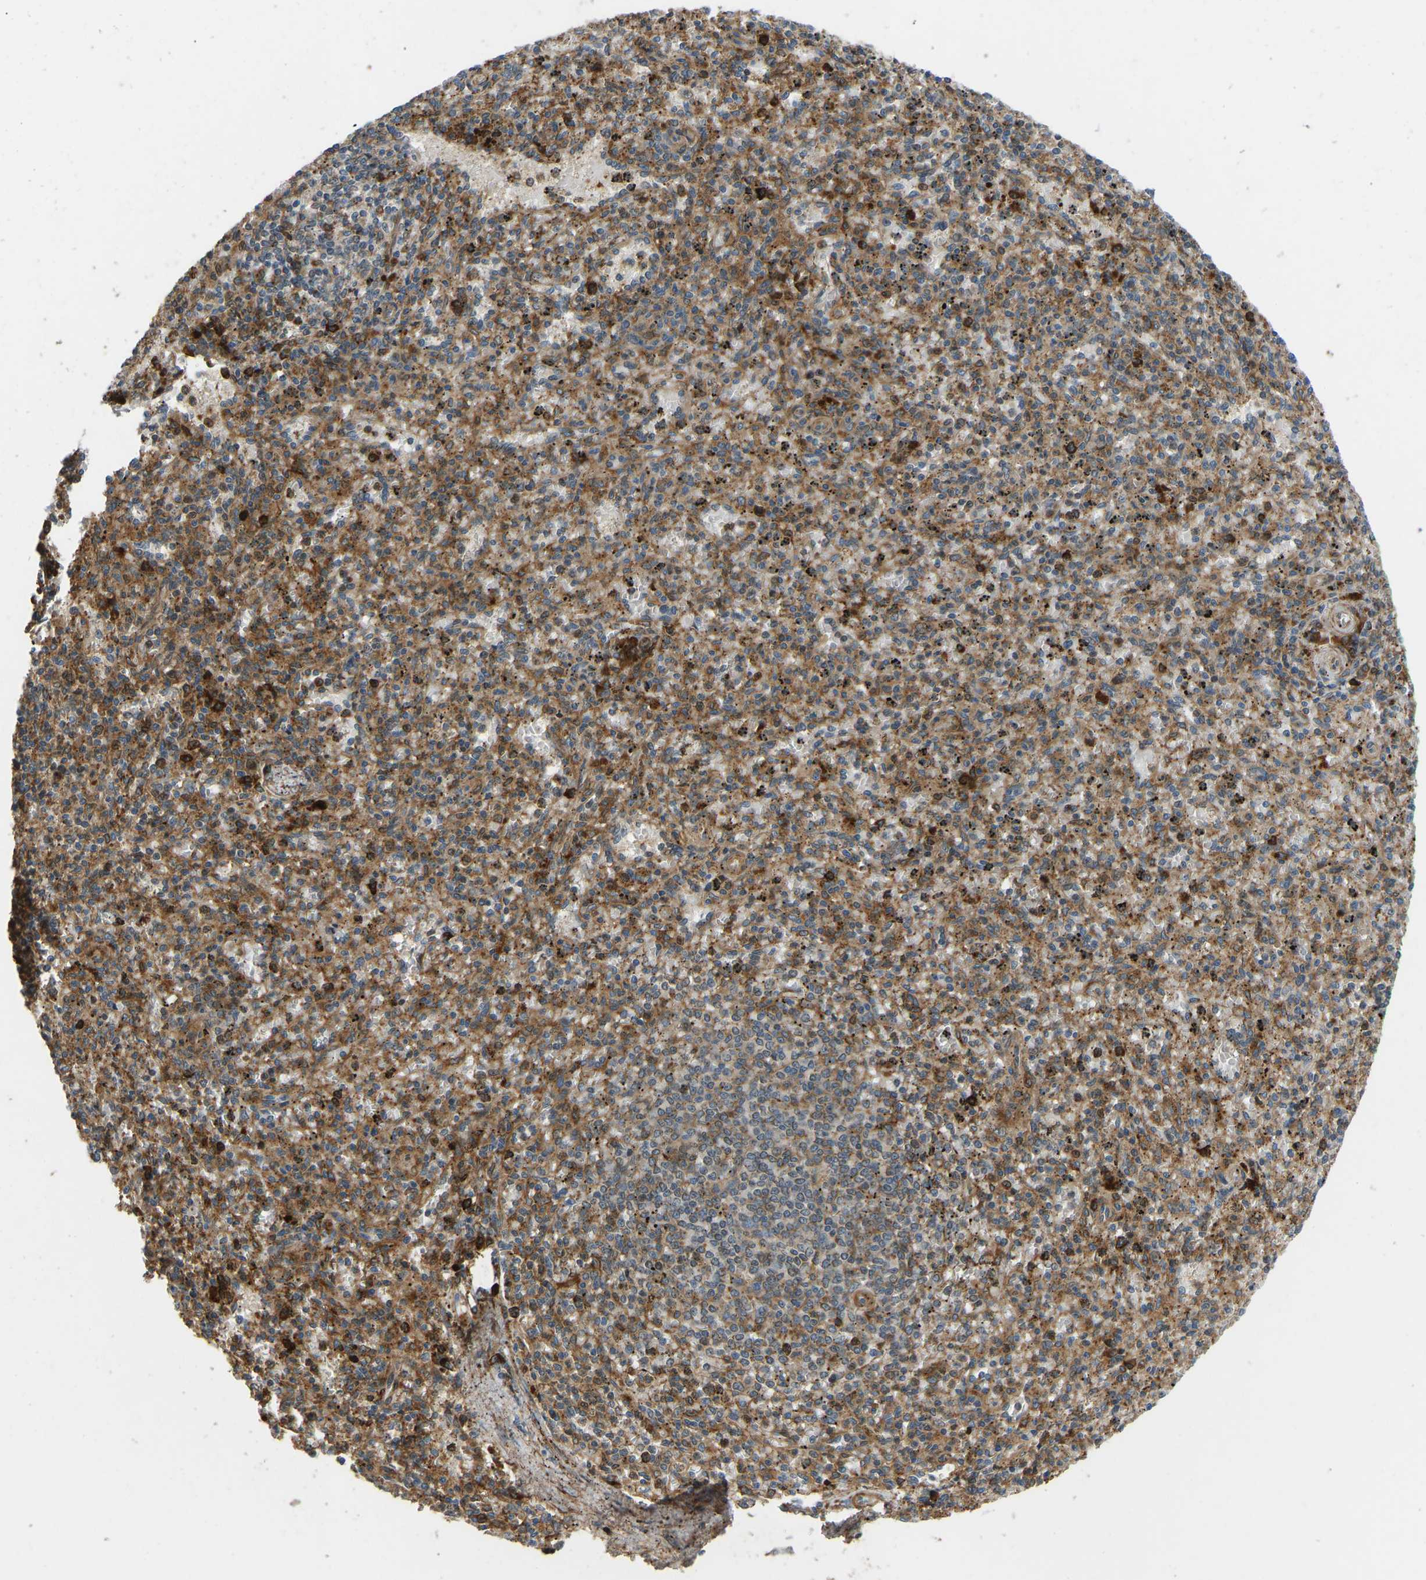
{"staining": {"intensity": "moderate", "quantity": ">75%", "location": "cytoplasmic/membranous"}, "tissue": "spleen", "cell_type": "Cells in red pulp", "image_type": "normal", "snomed": [{"axis": "morphology", "description": "Normal tissue, NOS"}, {"axis": "topography", "description": "Spleen"}], "caption": "Normal spleen was stained to show a protein in brown. There is medium levels of moderate cytoplasmic/membranous expression in approximately >75% of cells in red pulp. Nuclei are stained in blue.", "gene": "OS9", "patient": {"sex": "male", "age": 72}}